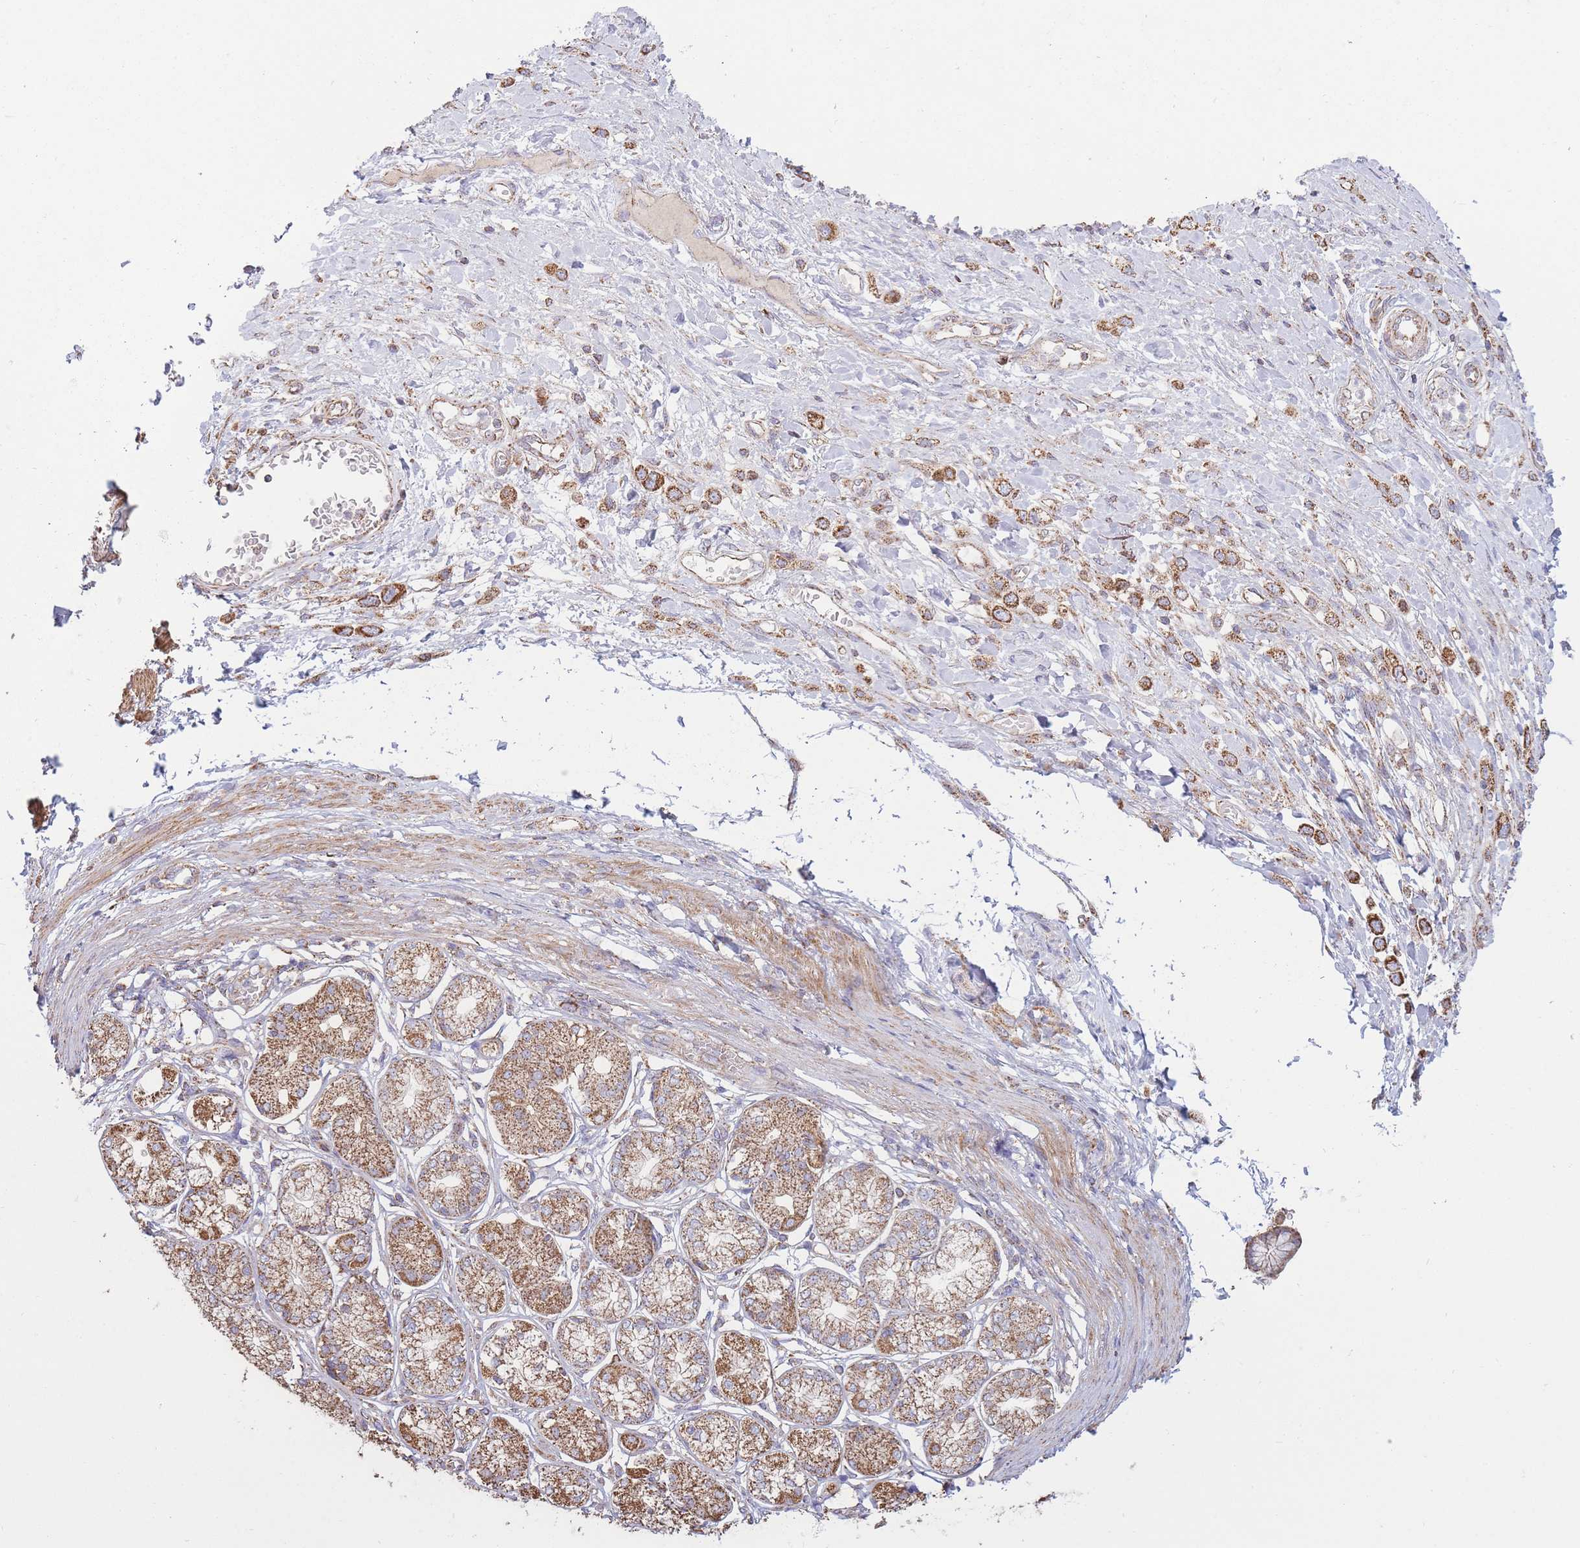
{"staining": {"intensity": "strong", "quantity": ">75%", "location": "cytoplasmic/membranous"}, "tissue": "stomach cancer", "cell_type": "Tumor cells", "image_type": "cancer", "snomed": [{"axis": "morphology", "description": "Adenocarcinoma, NOS"}, {"axis": "topography", "description": "Stomach"}], "caption": "This photomicrograph shows immunohistochemistry staining of stomach cancer (adenocarcinoma), with high strong cytoplasmic/membranous expression in about >75% of tumor cells.", "gene": "KIF16B", "patient": {"sex": "female", "age": 65}}